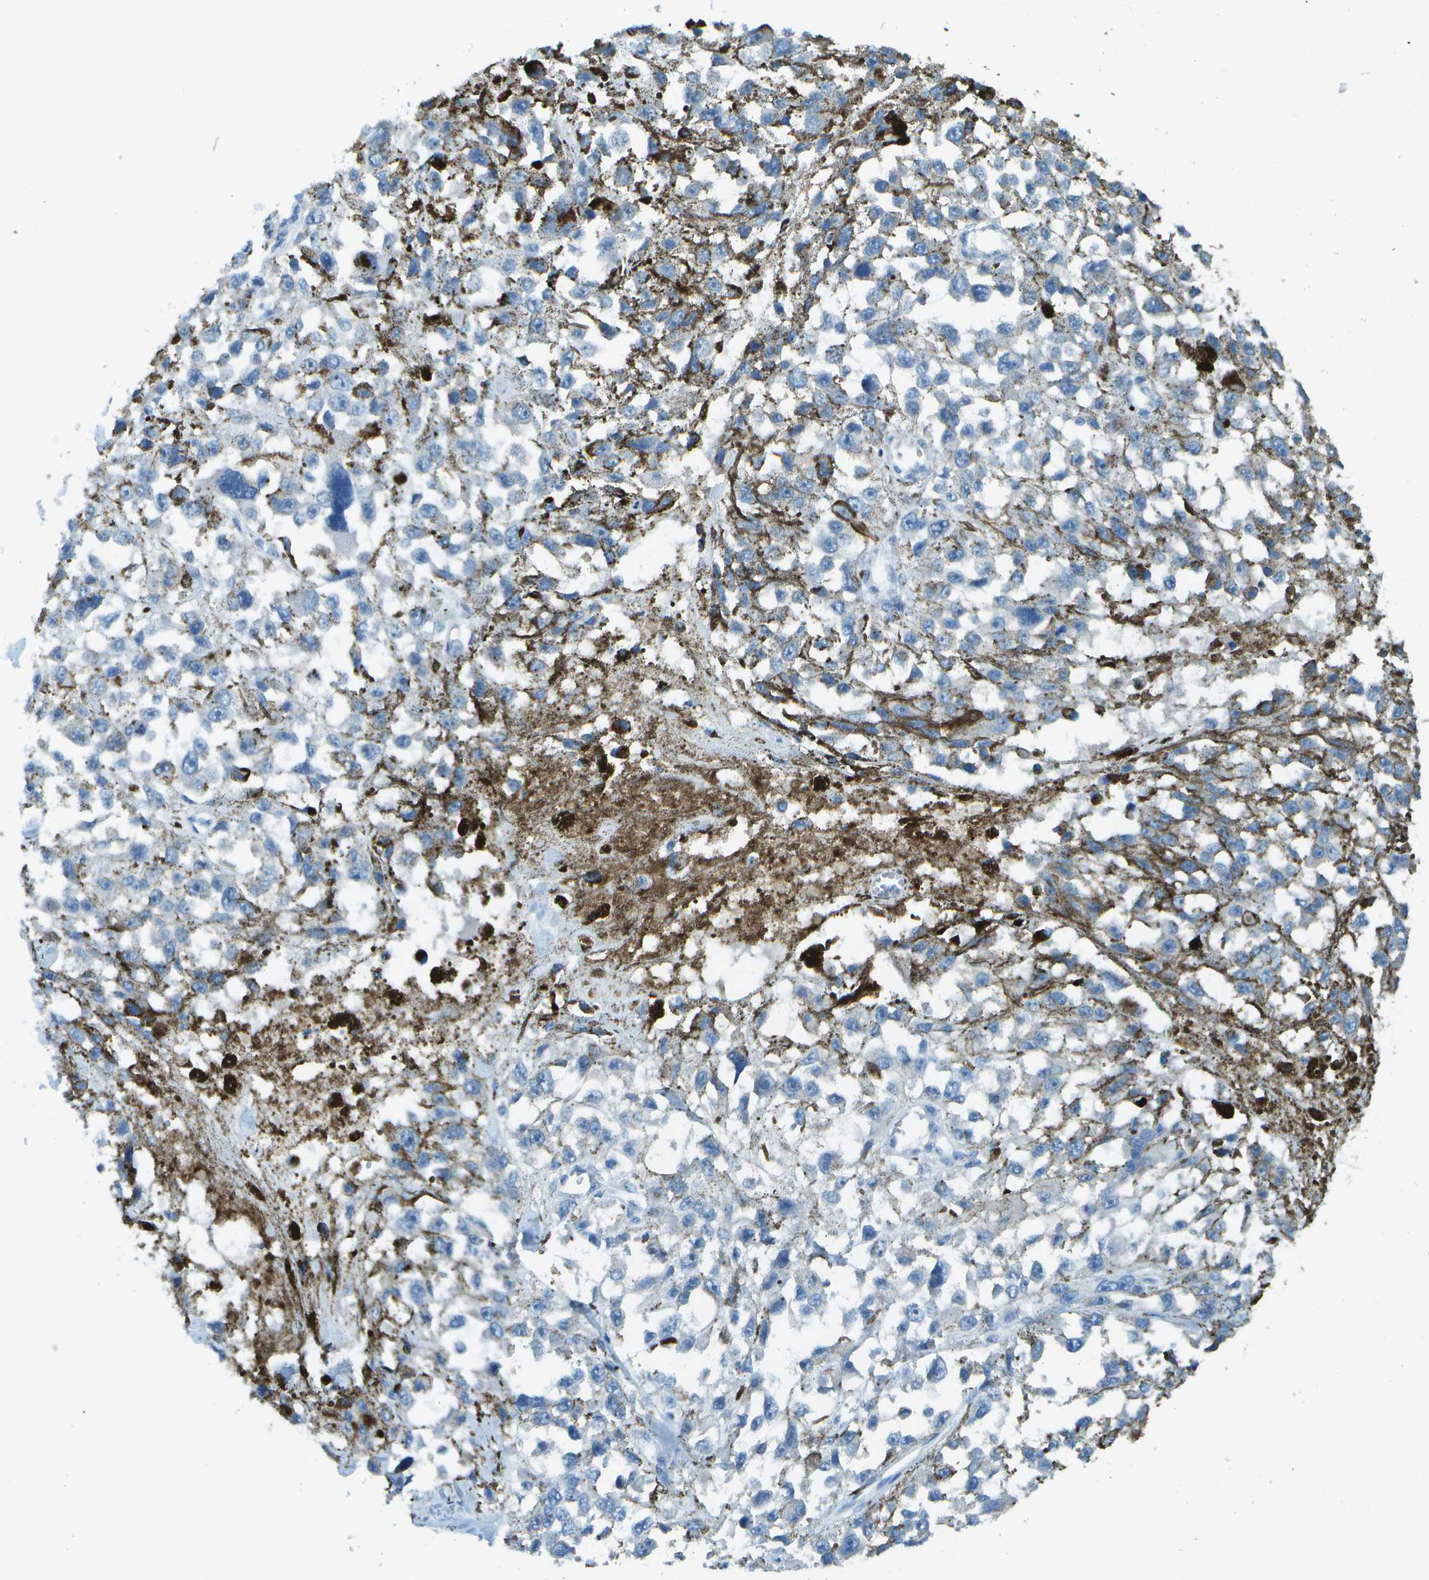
{"staining": {"intensity": "negative", "quantity": "none", "location": "none"}, "tissue": "melanoma", "cell_type": "Tumor cells", "image_type": "cancer", "snomed": [{"axis": "morphology", "description": "Malignant melanoma, Metastatic site"}, {"axis": "topography", "description": "Lymph node"}], "caption": "A histopathology image of human melanoma is negative for staining in tumor cells.", "gene": "LGI2", "patient": {"sex": "male", "age": 59}}